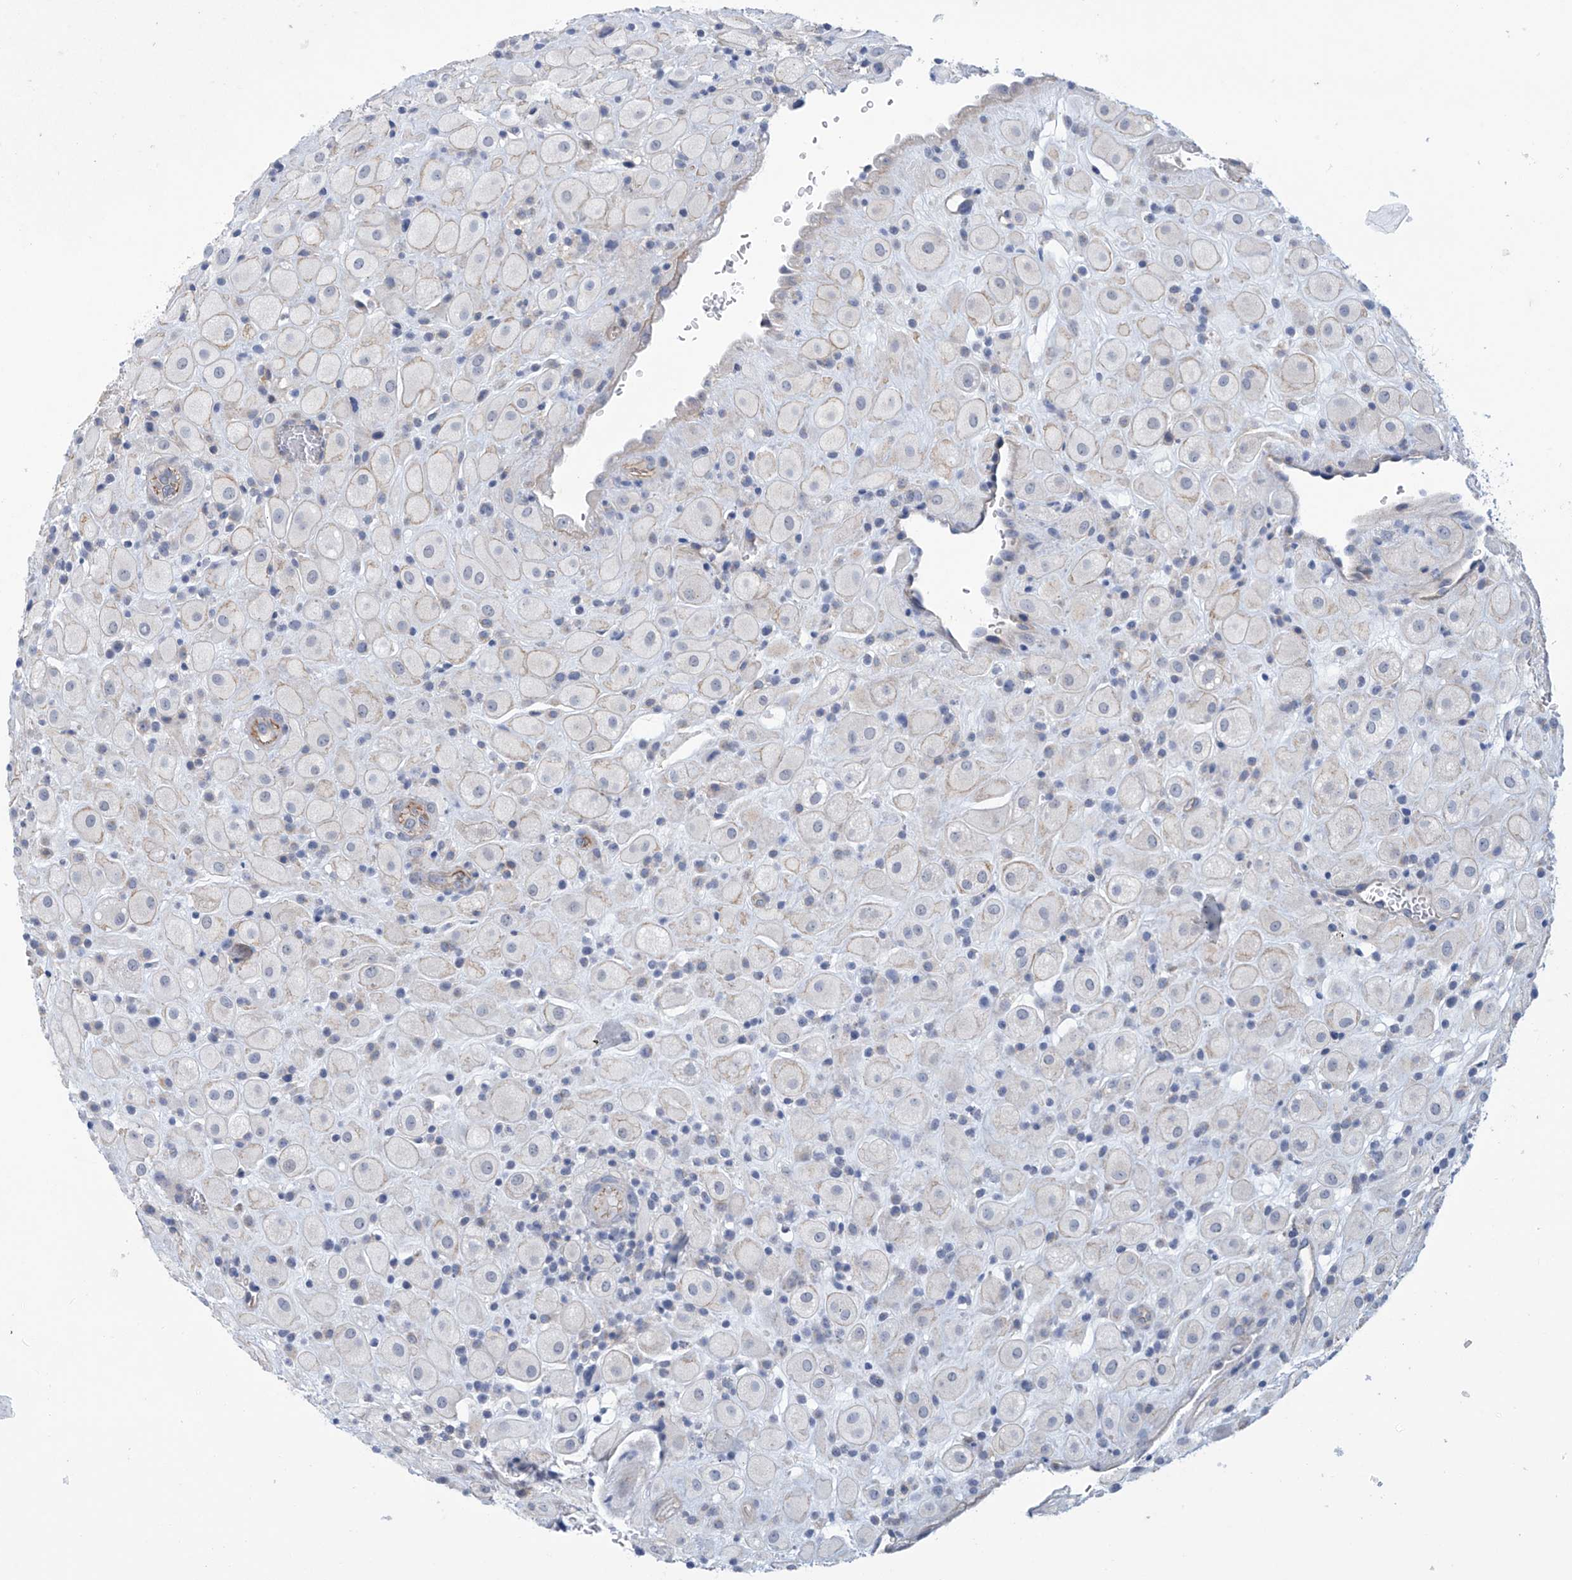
{"staining": {"intensity": "negative", "quantity": "none", "location": "none"}, "tissue": "placenta", "cell_type": "Decidual cells", "image_type": "normal", "snomed": [{"axis": "morphology", "description": "Normal tissue, NOS"}, {"axis": "topography", "description": "Placenta"}], "caption": "The image reveals no significant expression in decidual cells of placenta. The staining was performed using DAB (3,3'-diaminobenzidine) to visualize the protein expression in brown, while the nuclei were stained in blue with hematoxylin (Magnification: 20x).", "gene": "ABHD13", "patient": {"sex": "female", "age": 35}}